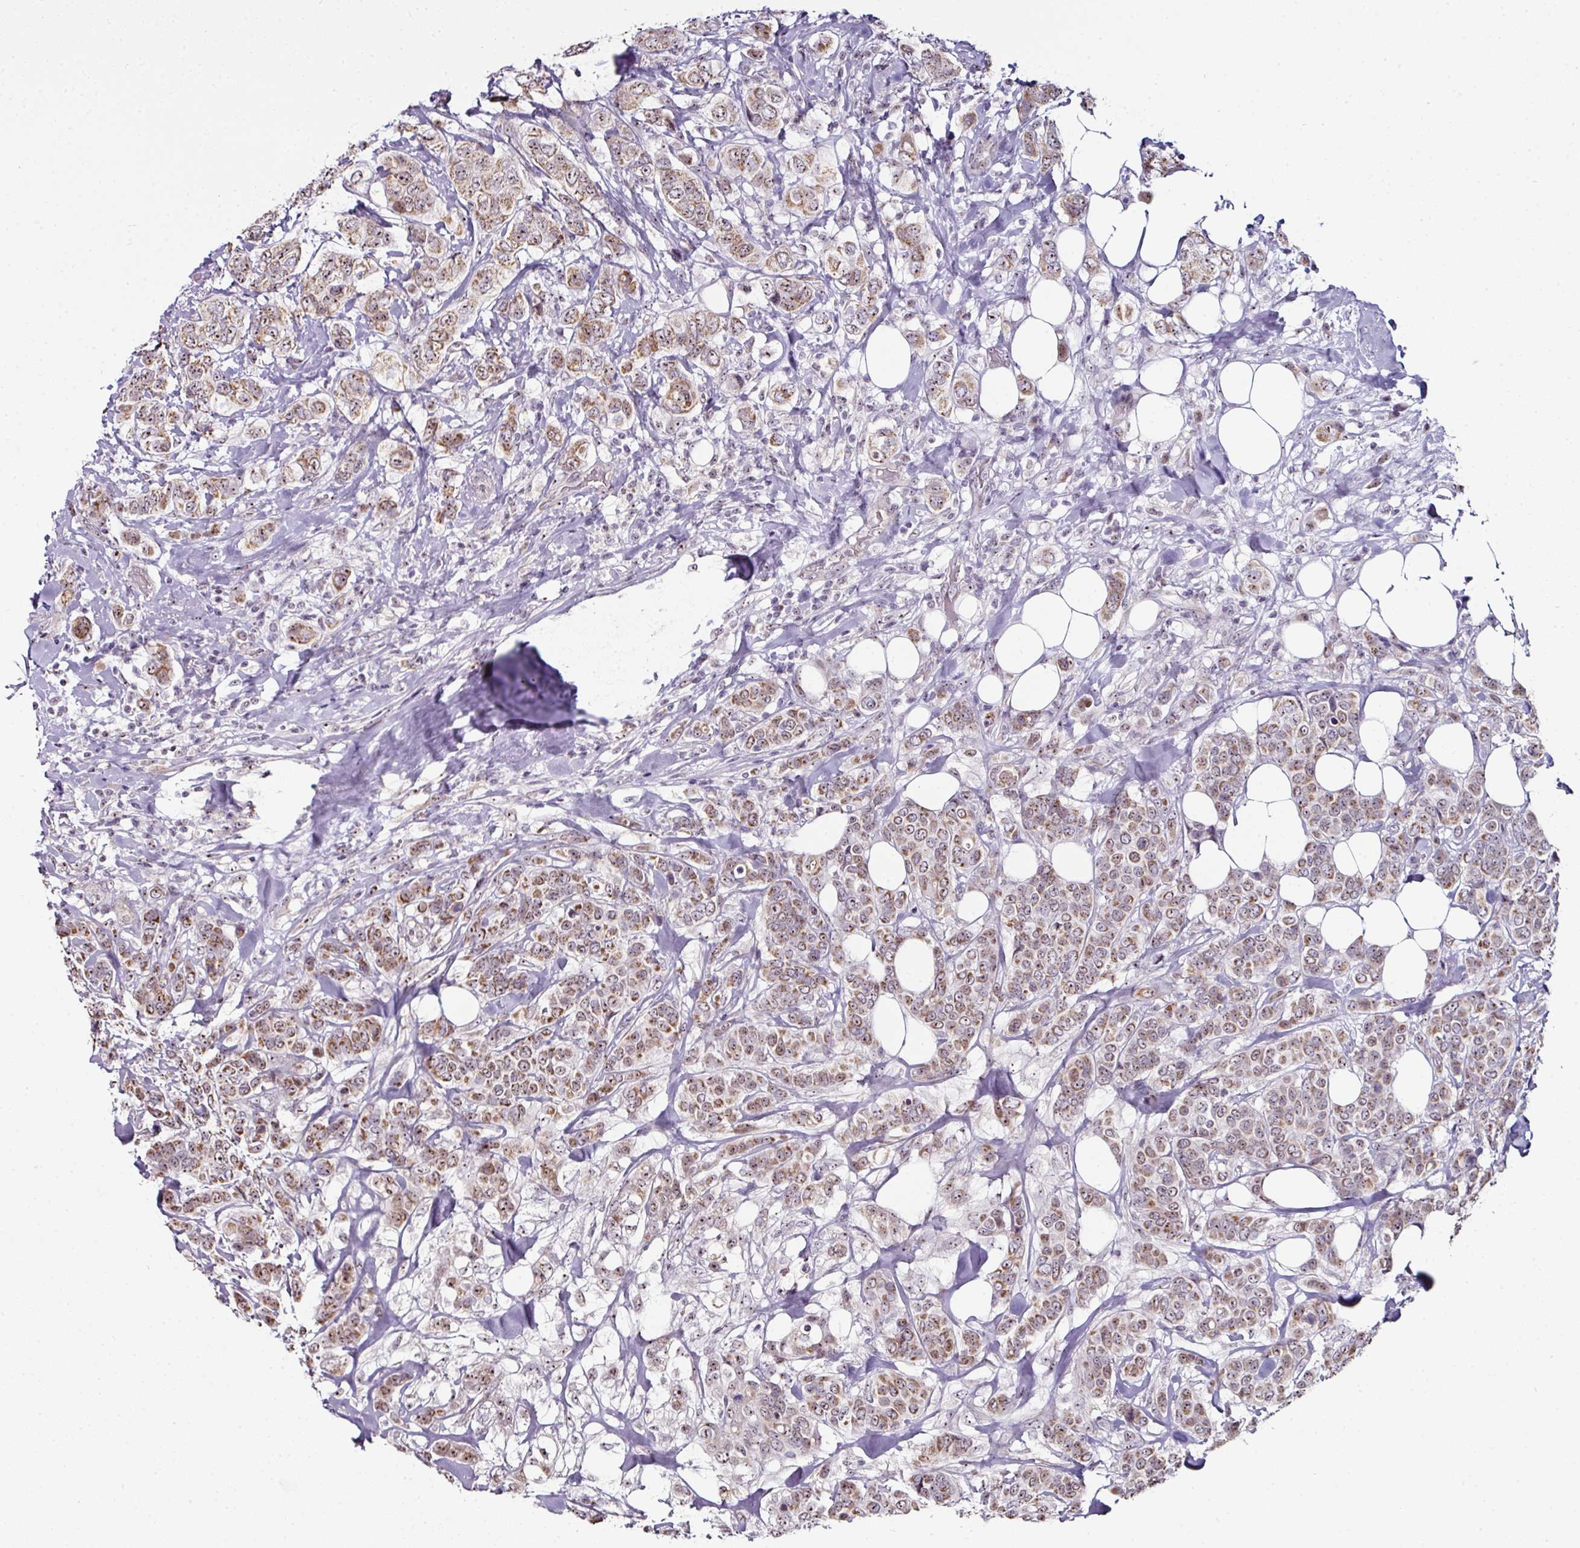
{"staining": {"intensity": "moderate", "quantity": ">75%", "location": "cytoplasmic/membranous,nuclear"}, "tissue": "breast cancer", "cell_type": "Tumor cells", "image_type": "cancer", "snomed": [{"axis": "morphology", "description": "Lobular carcinoma"}, {"axis": "topography", "description": "Breast"}], "caption": "Protein staining displays moderate cytoplasmic/membranous and nuclear staining in approximately >75% of tumor cells in lobular carcinoma (breast).", "gene": "NACC2", "patient": {"sex": "female", "age": 51}}